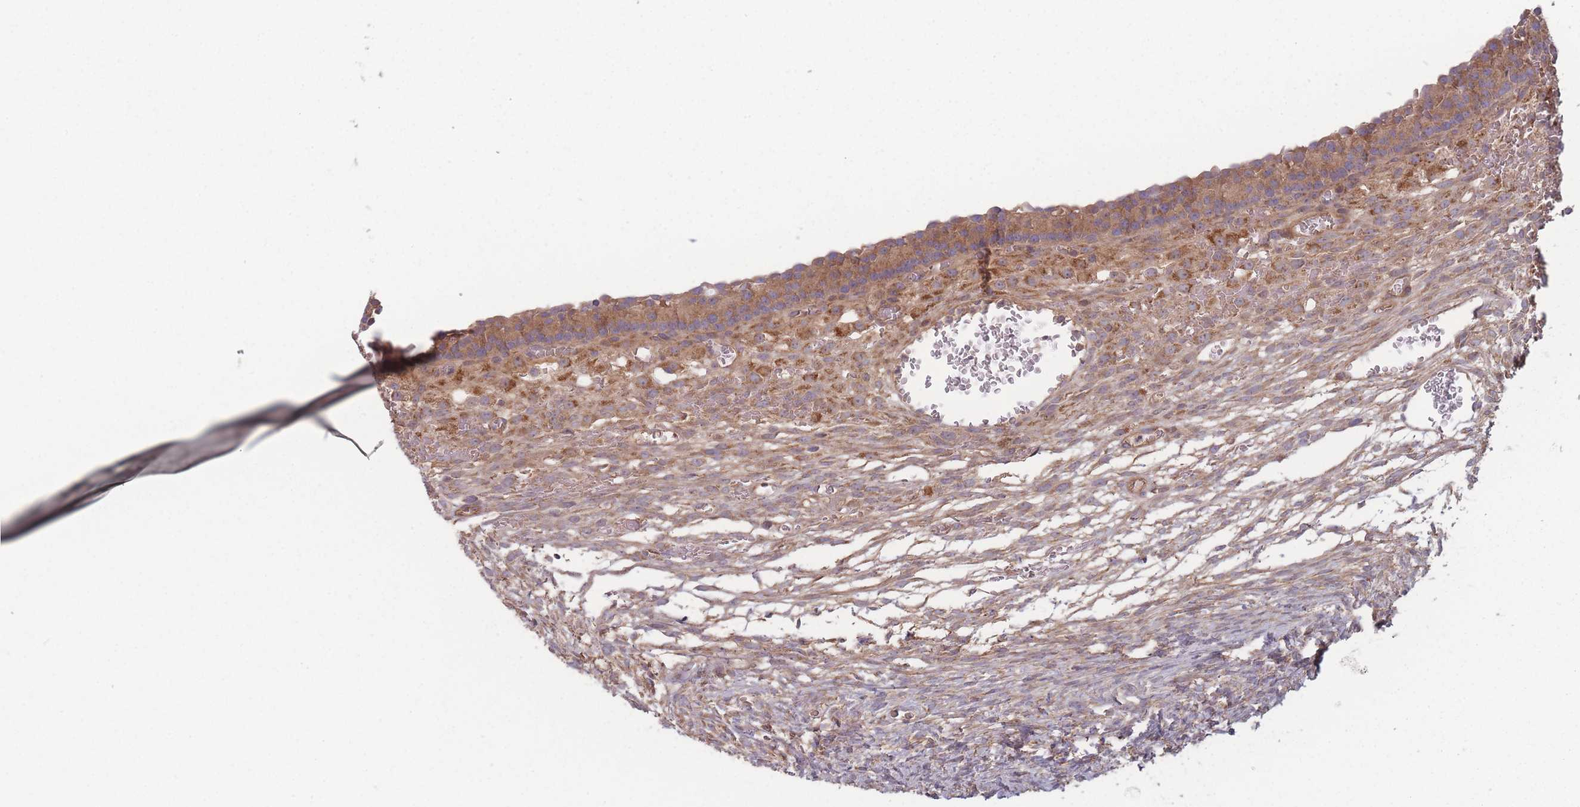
{"staining": {"intensity": "moderate", "quantity": "<25%", "location": "cytoplasmic/membranous"}, "tissue": "ovary", "cell_type": "Ovarian stroma cells", "image_type": "normal", "snomed": [{"axis": "morphology", "description": "Normal tissue, NOS"}, {"axis": "topography", "description": "Ovary"}], "caption": "Immunohistochemical staining of normal ovary reveals low levels of moderate cytoplasmic/membranous expression in about <25% of ovarian stroma cells. (DAB (3,3'-diaminobenzidine) = brown stain, brightfield microscopy at high magnification).", "gene": "ATP5MGL", "patient": {"sex": "female", "age": 39}}